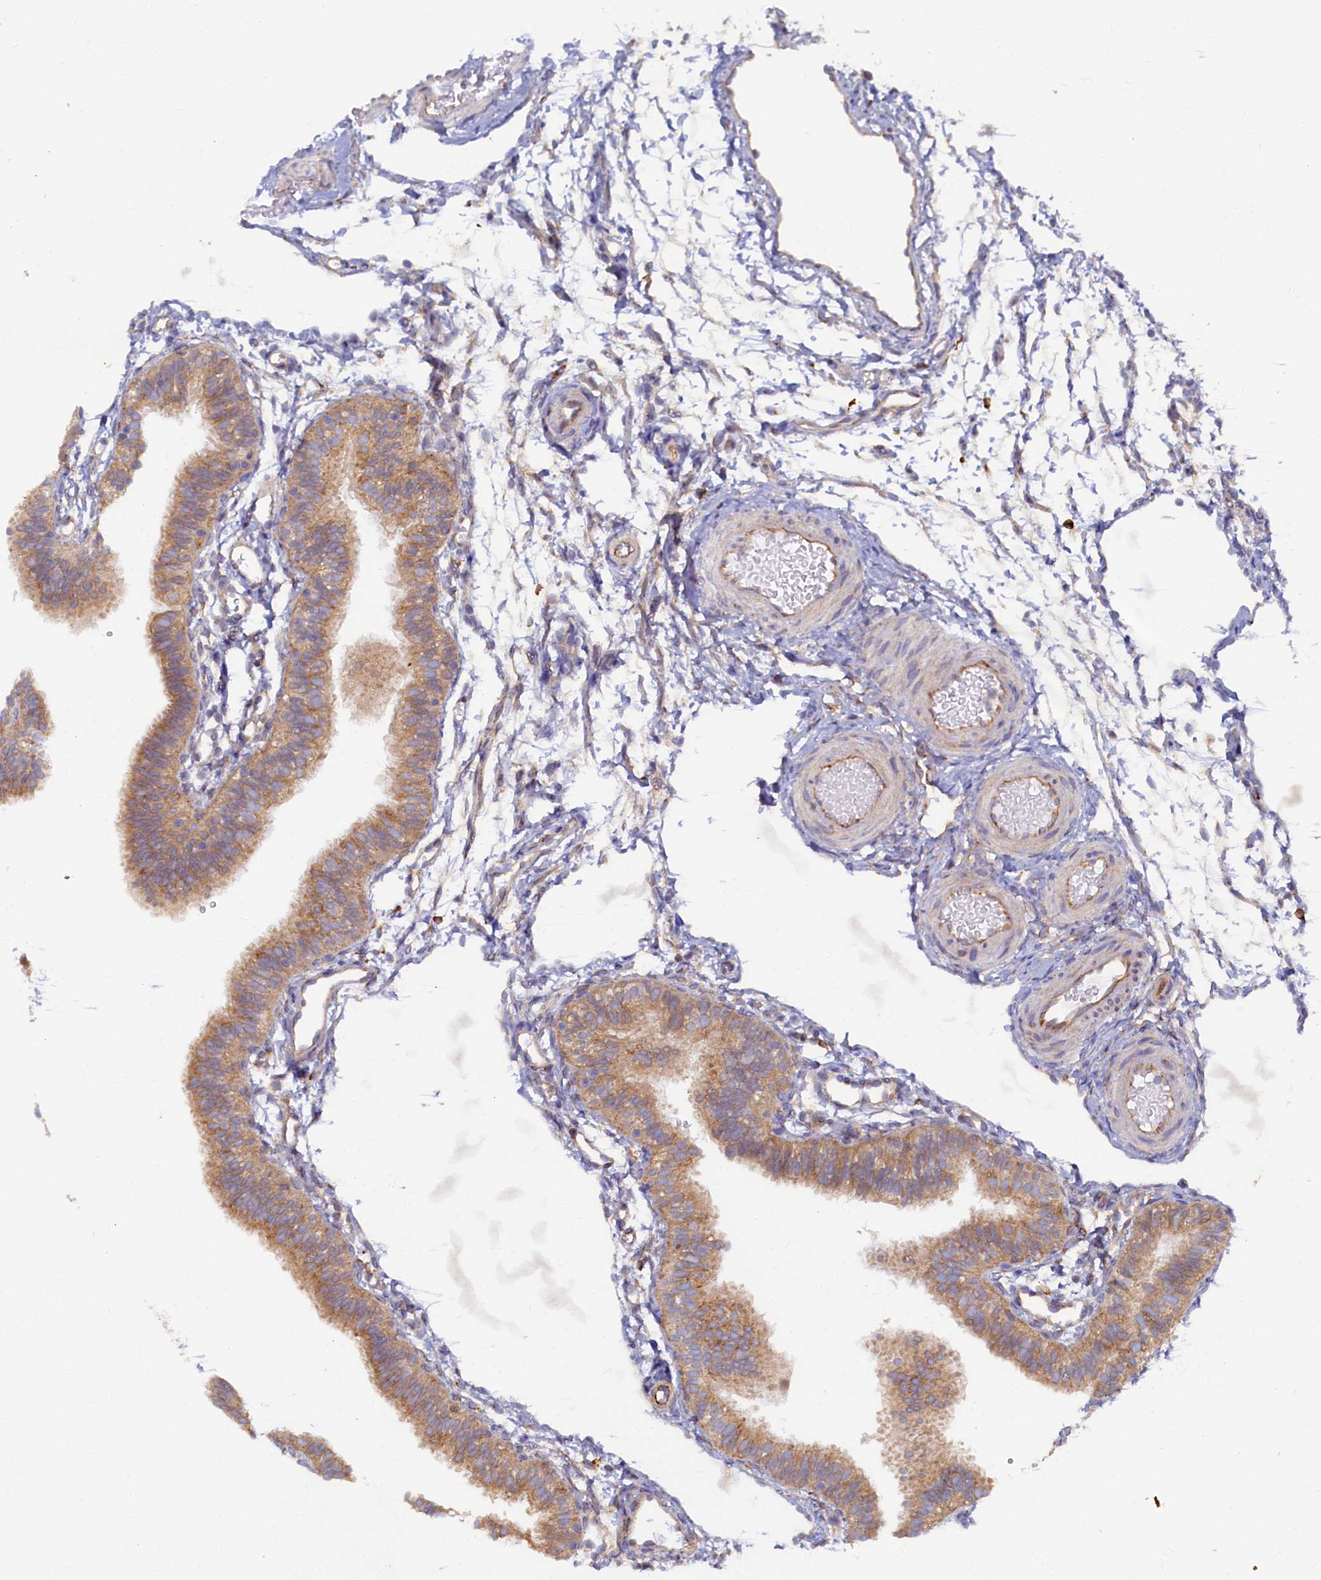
{"staining": {"intensity": "moderate", "quantity": ">75%", "location": "cytoplasmic/membranous"}, "tissue": "fallopian tube", "cell_type": "Glandular cells", "image_type": "normal", "snomed": [{"axis": "morphology", "description": "Normal tissue, NOS"}, {"axis": "topography", "description": "Fallopian tube"}], "caption": "The histopathology image reveals staining of benign fallopian tube, revealing moderate cytoplasmic/membranous protein positivity (brown color) within glandular cells.", "gene": "STX12", "patient": {"sex": "female", "age": 35}}